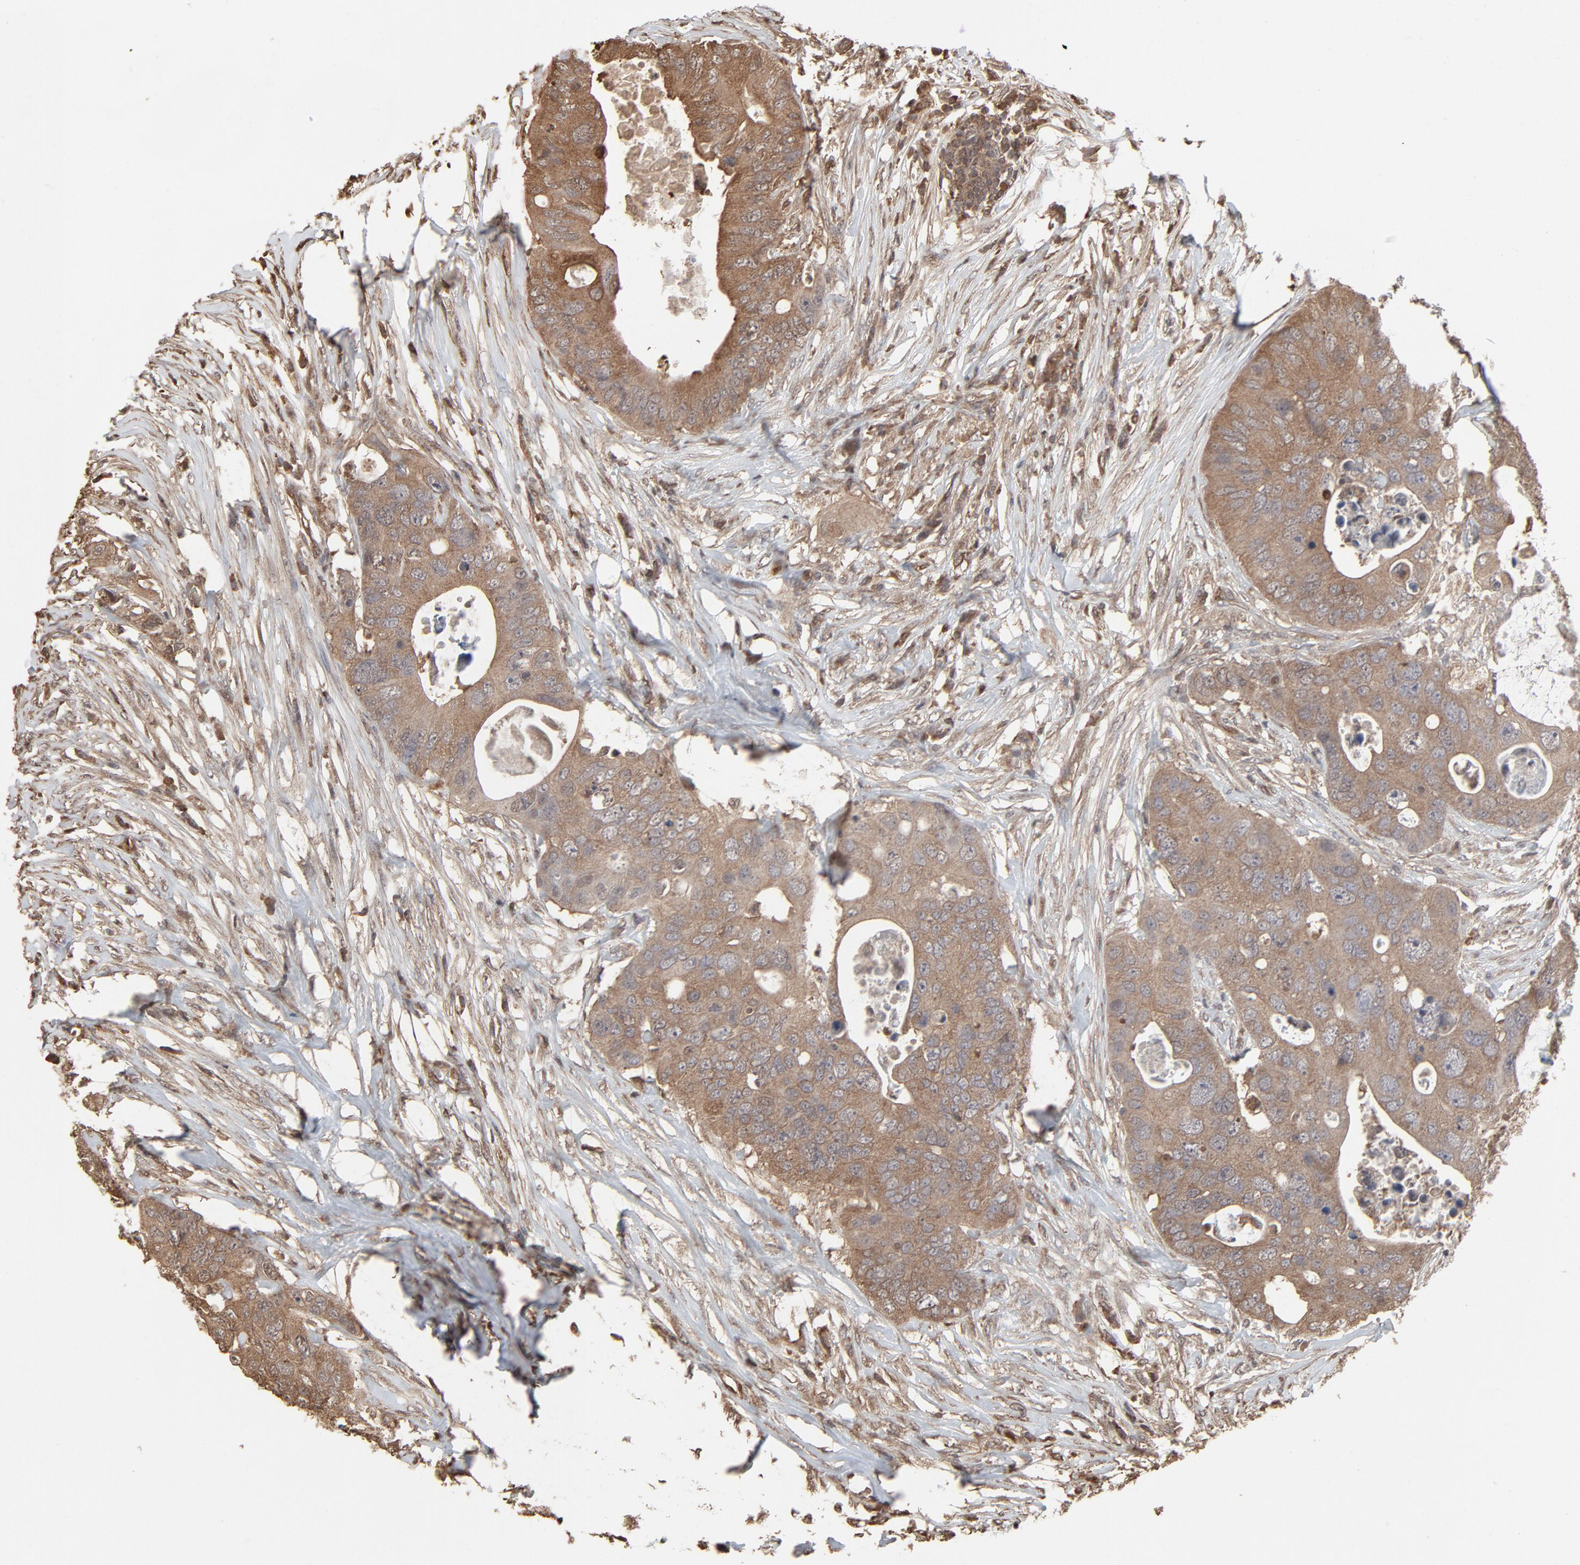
{"staining": {"intensity": "moderate", "quantity": ">75%", "location": "cytoplasmic/membranous"}, "tissue": "colorectal cancer", "cell_type": "Tumor cells", "image_type": "cancer", "snomed": [{"axis": "morphology", "description": "Adenocarcinoma, NOS"}, {"axis": "topography", "description": "Colon"}], "caption": "Human adenocarcinoma (colorectal) stained with a protein marker exhibits moderate staining in tumor cells.", "gene": "PPP2CA", "patient": {"sex": "male", "age": 71}}